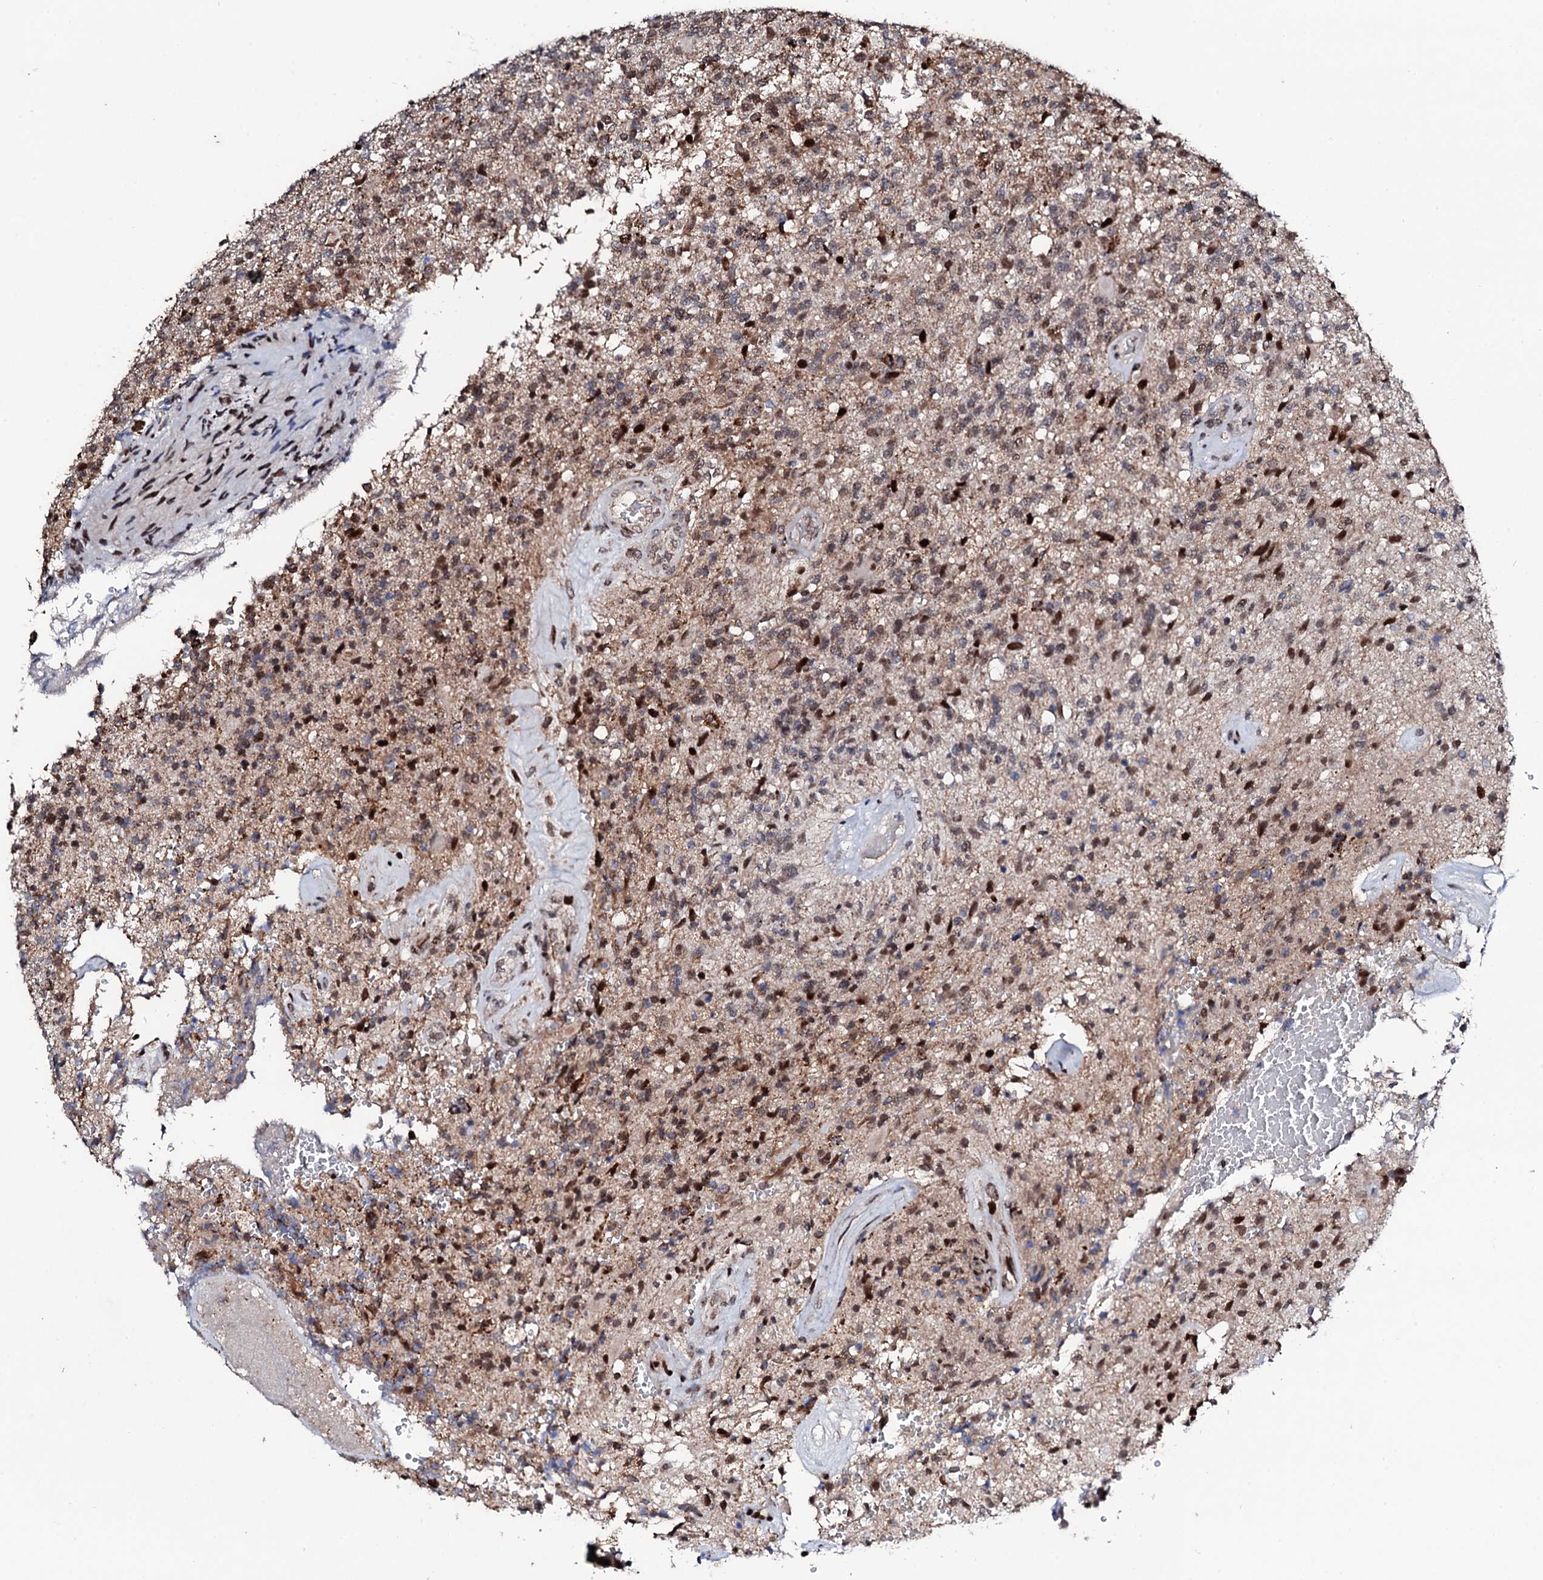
{"staining": {"intensity": "moderate", "quantity": "25%-75%", "location": "nuclear"}, "tissue": "glioma", "cell_type": "Tumor cells", "image_type": "cancer", "snomed": [{"axis": "morphology", "description": "Glioma, malignant, High grade"}, {"axis": "topography", "description": "Brain"}], "caption": "Malignant glioma (high-grade) was stained to show a protein in brown. There is medium levels of moderate nuclear positivity in about 25%-75% of tumor cells.", "gene": "KIF18A", "patient": {"sex": "male", "age": 56}}